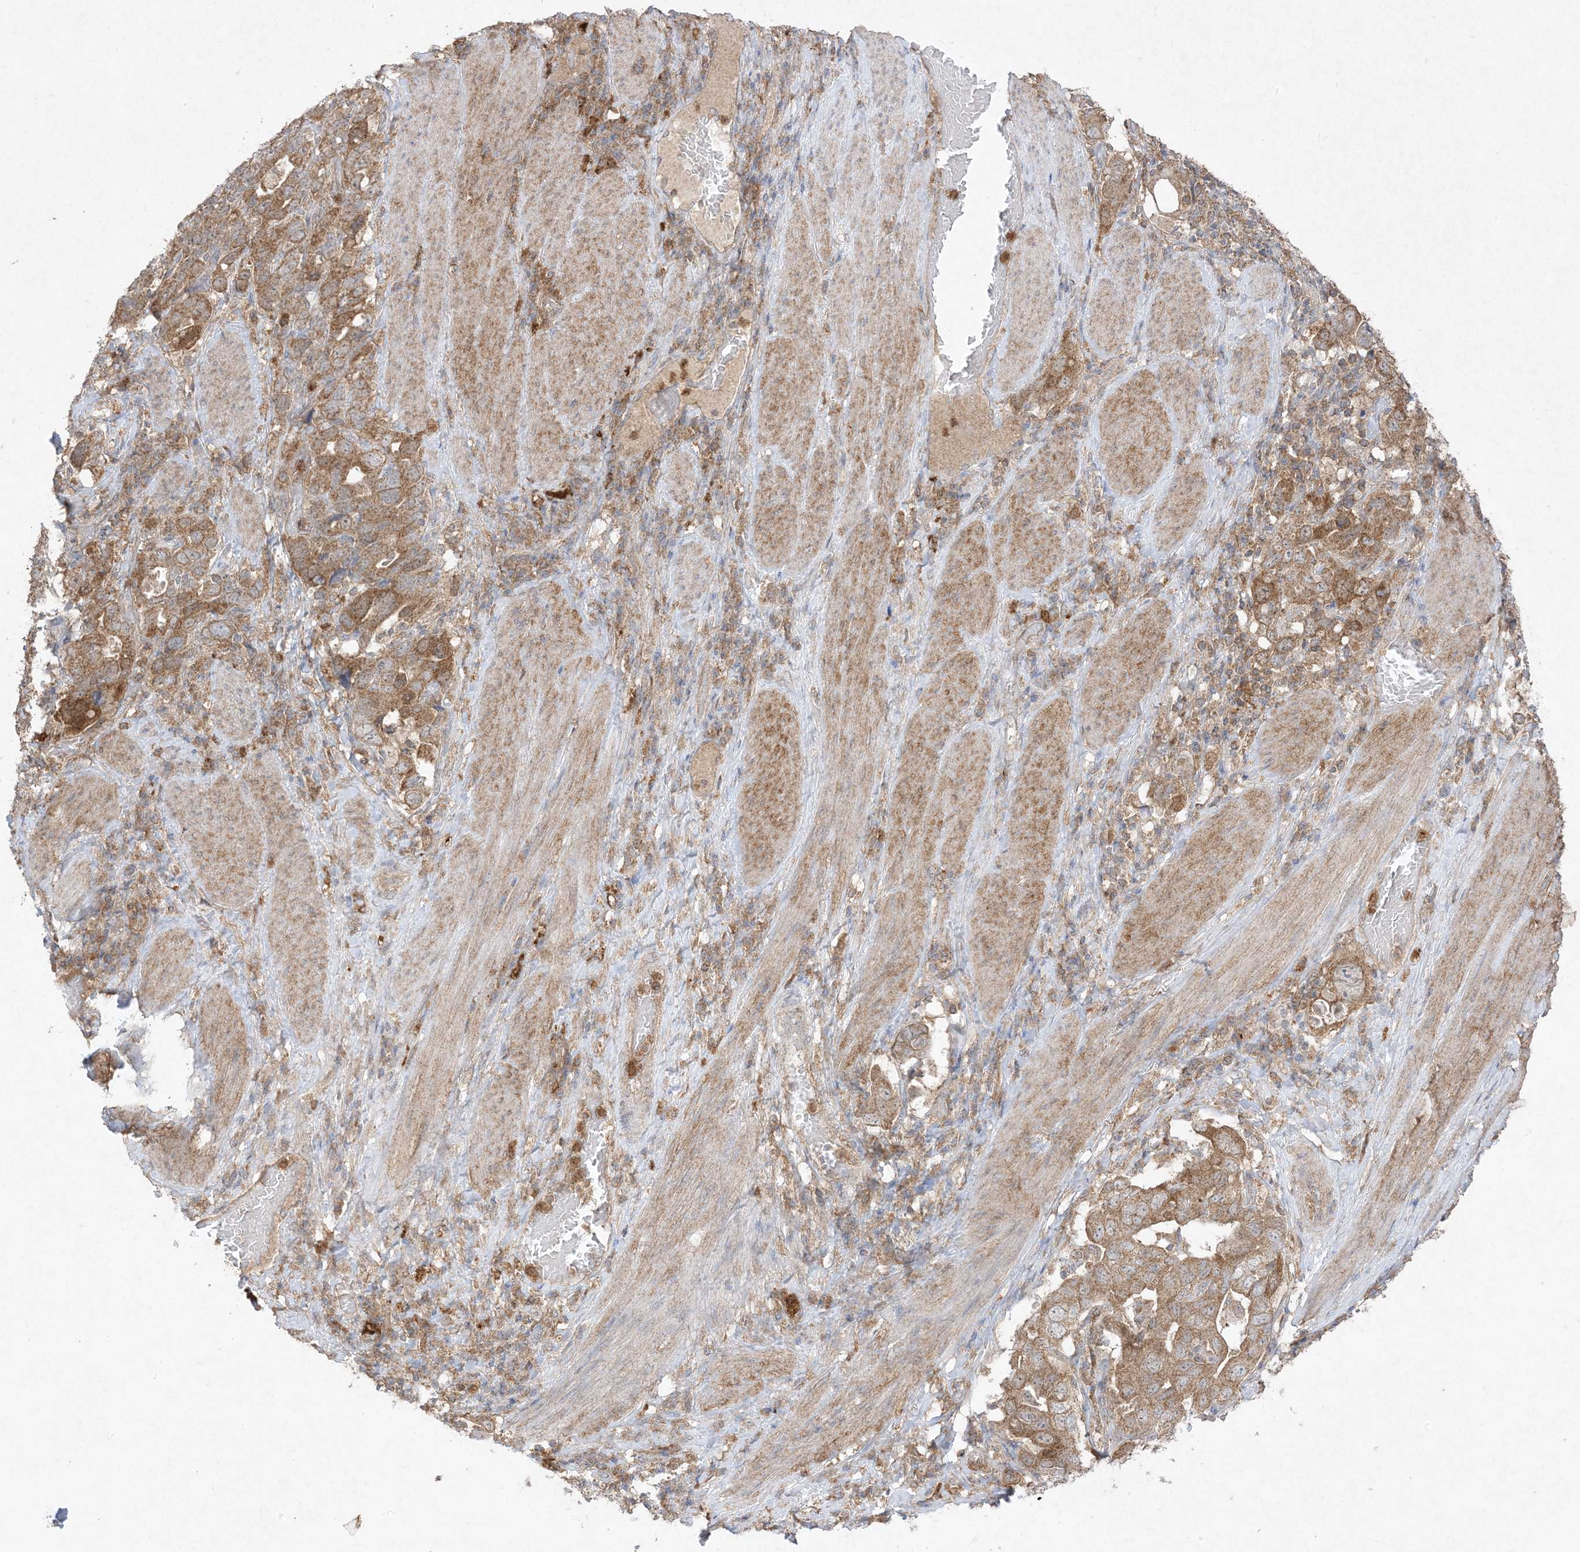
{"staining": {"intensity": "moderate", "quantity": ">75%", "location": "cytoplasmic/membranous"}, "tissue": "stomach cancer", "cell_type": "Tumor cells", "image_type": "cancer", "snomed": [{"axis": "morphology", "description": "Adenocarcinoma, NOS"}, {"axis": "topography", "description": "Stomach, upper"}], "caption": "A photomicrograph showing moderate cytoplasmic/membranous positivity in about >75% of tumor cells in adenocarcinoma (stomach), as visualized by brown immunohistochemical staining.", "gene": "UBE2C", "patient": {"sex": "male", "age": 62}}